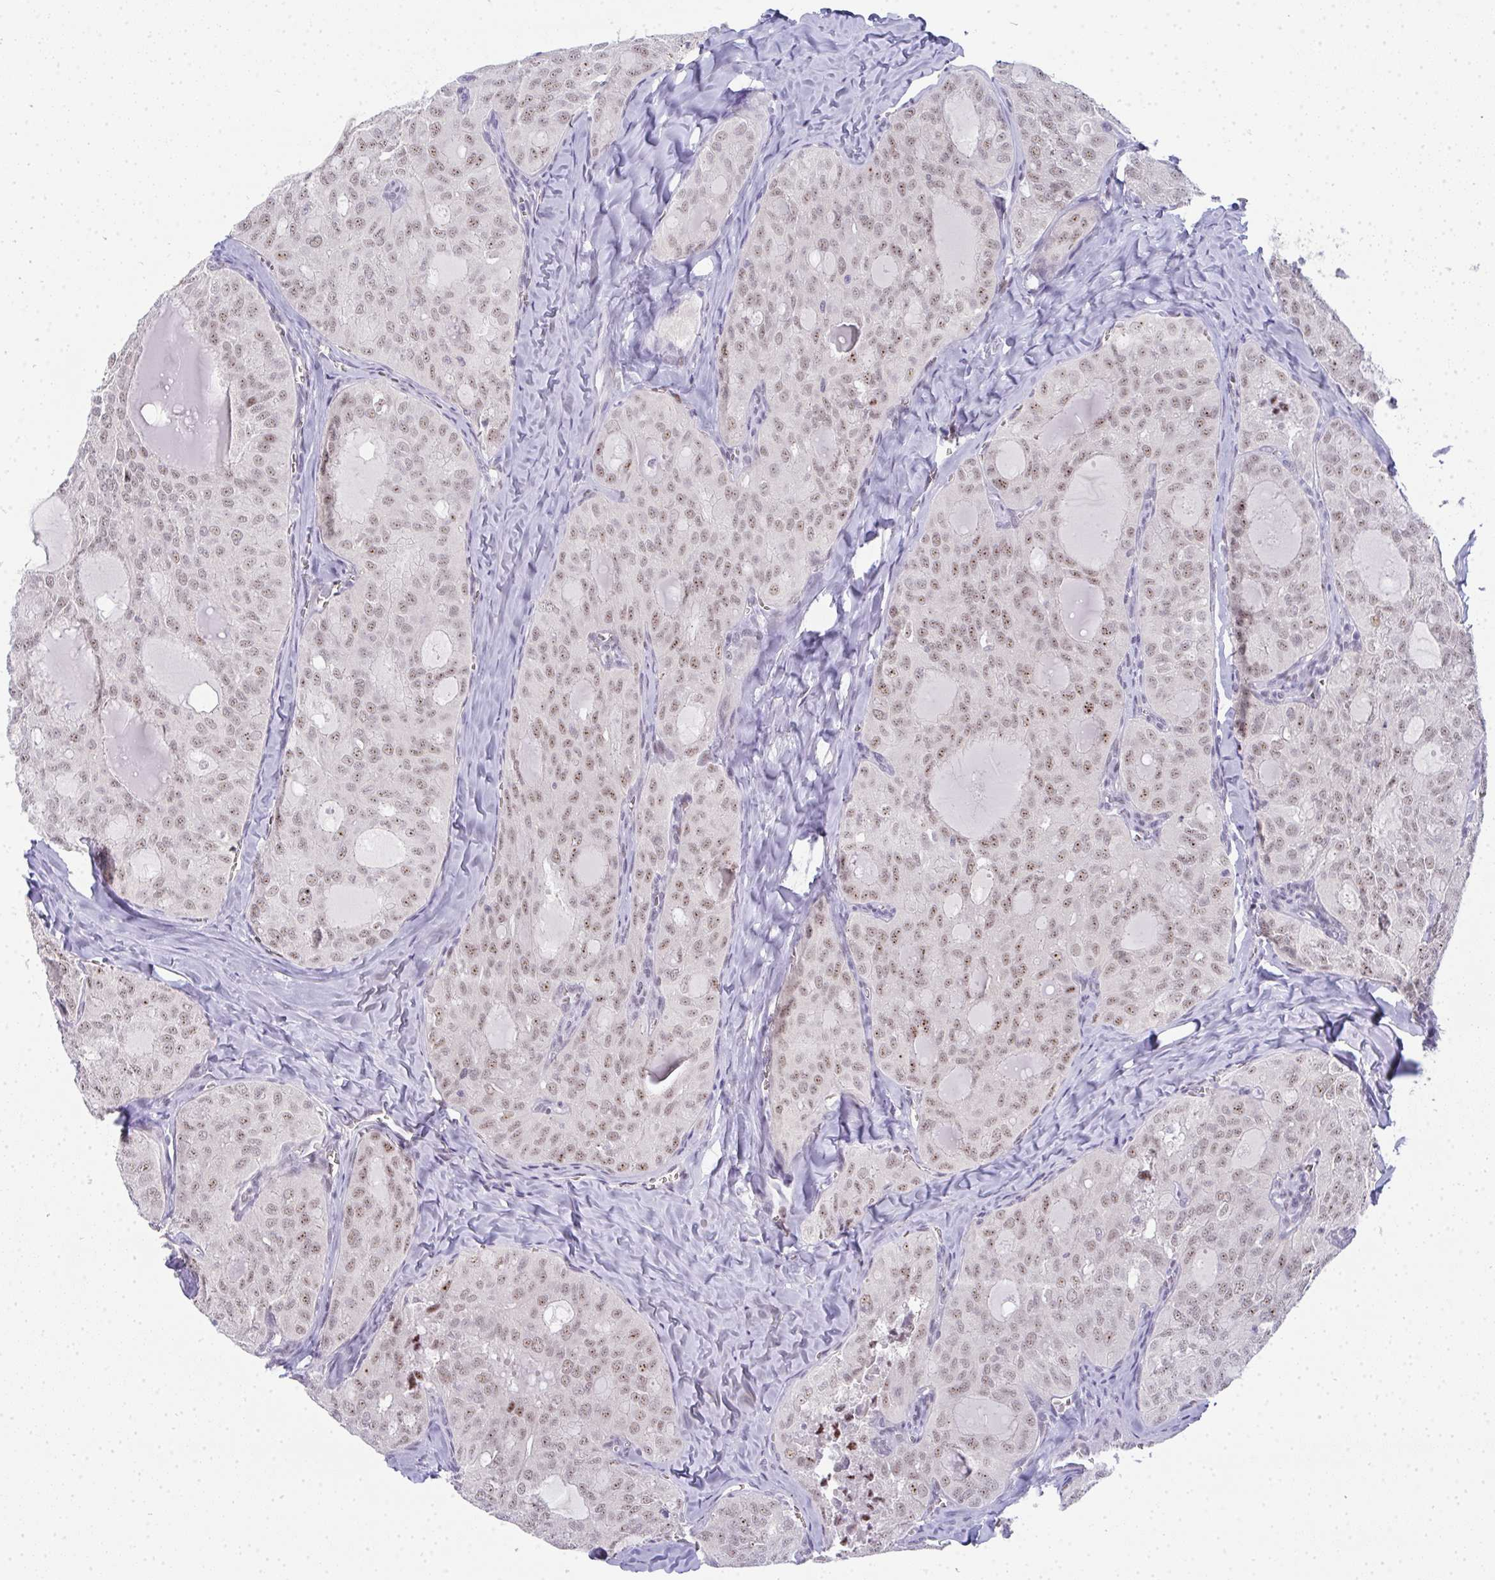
{"staining": {"intensity": "weak", "quantity": "25%-75%", "location": "nuclear"}, "tissue": "thyroid cancer", "cell_type": "Tumor cells", "image_type": "cancer", "snomed": [{"axis": "morphology", "description": "Follicular adenoma carcinoma, NOS"}, {"axis": "topography", "description": "Thyroid gland"}], "caption": "This is a histology image of IHC staining of thyroid cancer (follicular adenoma carcinoma), which shows weak staining in the nuclear of tumor cells.", "gene": "TNMD", "patient": {"sex": "male", "age": 75}}